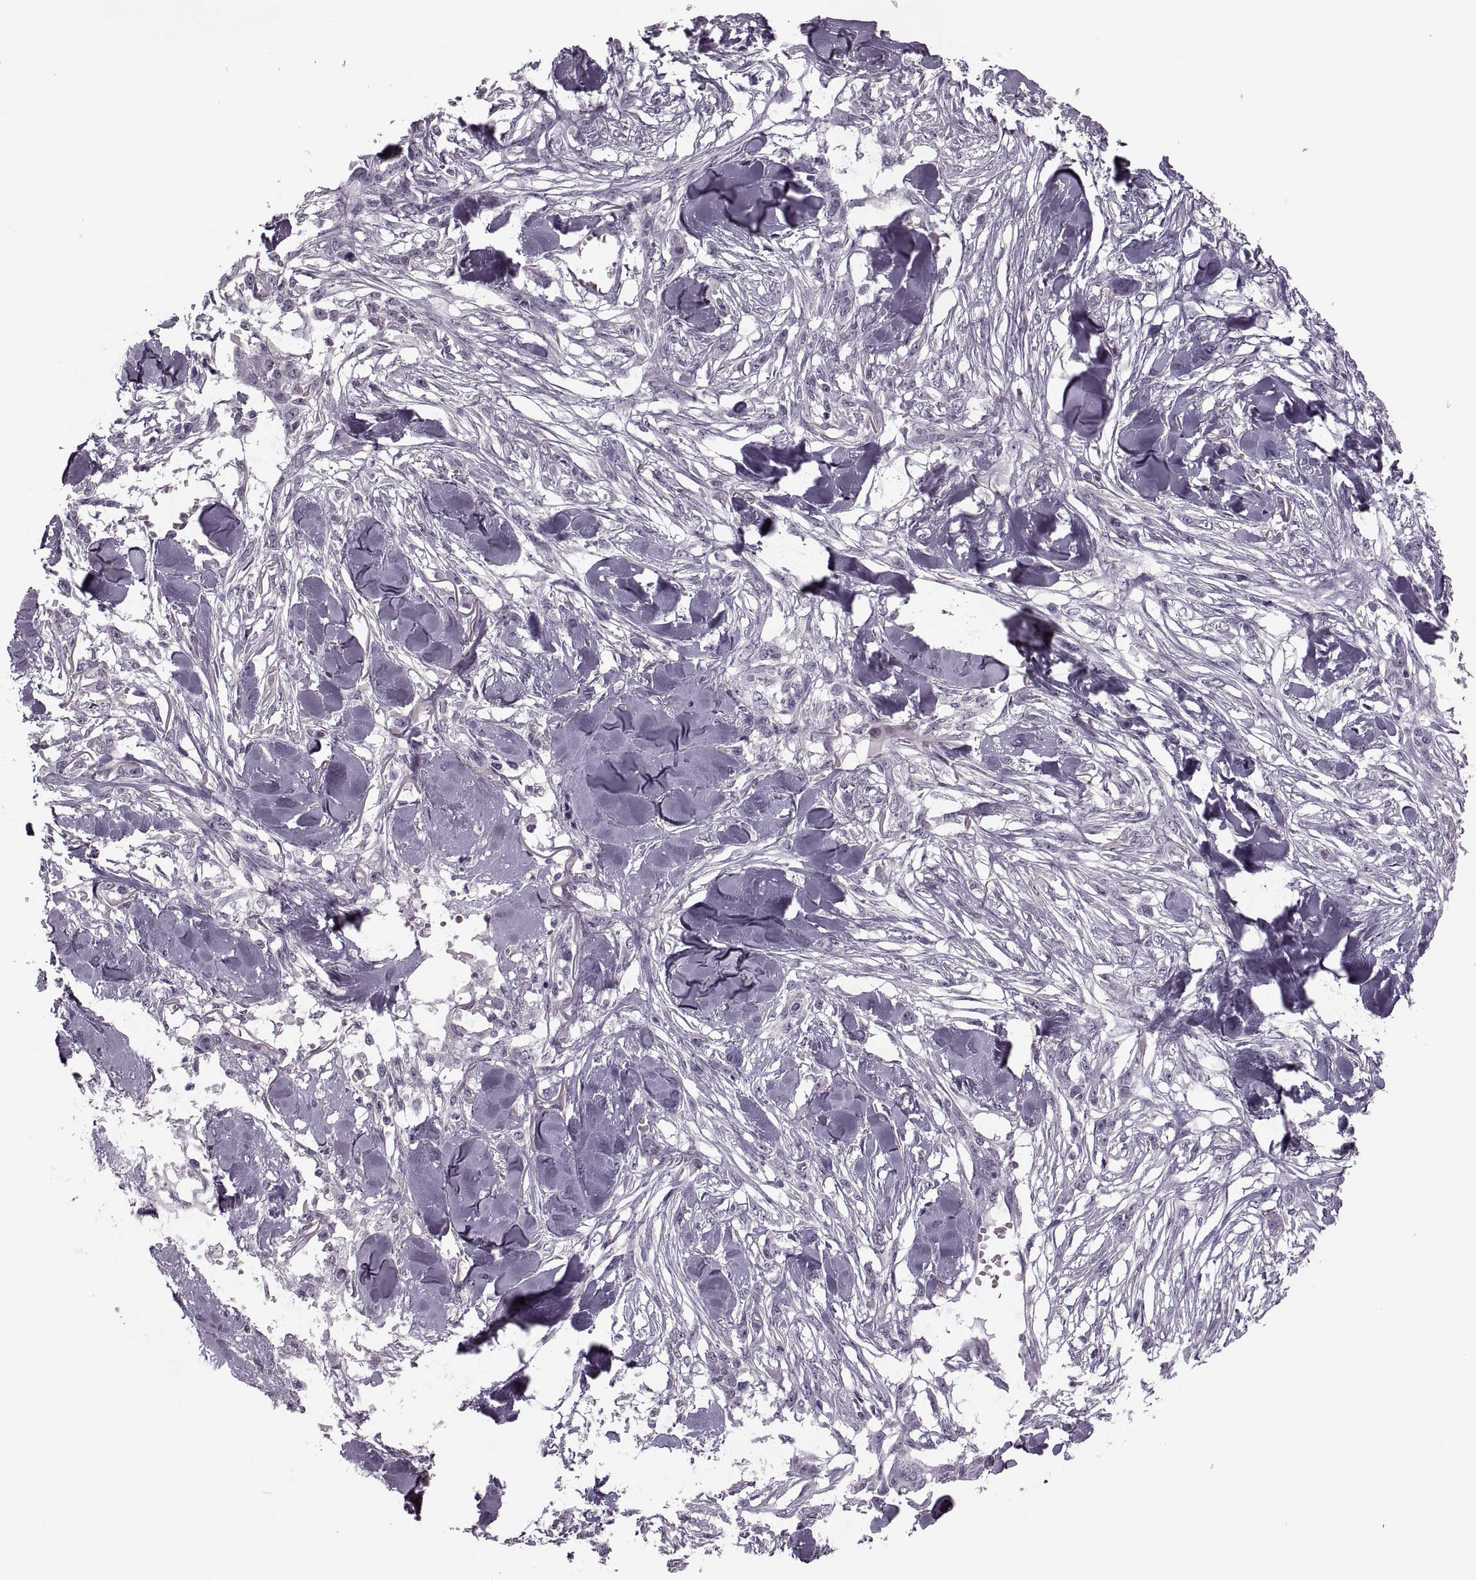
{"staining": {"intensity": "negative", "quantity": "none", "location": "none"}, "tissue": "skin cancer", "cell_type": "Tumor cells", "image_type": "cancer", "snomed": [{"axis": "morphology", "description": "Squamous cell carcinoma, NOS"}, {"axis": "topography", "description": "Skin"}], "caption": "An IHC micrograph of skin squamous cell carcinoma is shown. There is no staining in tumor cells of skin squamous cell carcinoma. (DAB (3,3'-diaminobenzidine) IHC visualized using brightfield microscopy, high magnification).", "gene": "PAGE5", "patient": {"sex": "female", "age": 59}}